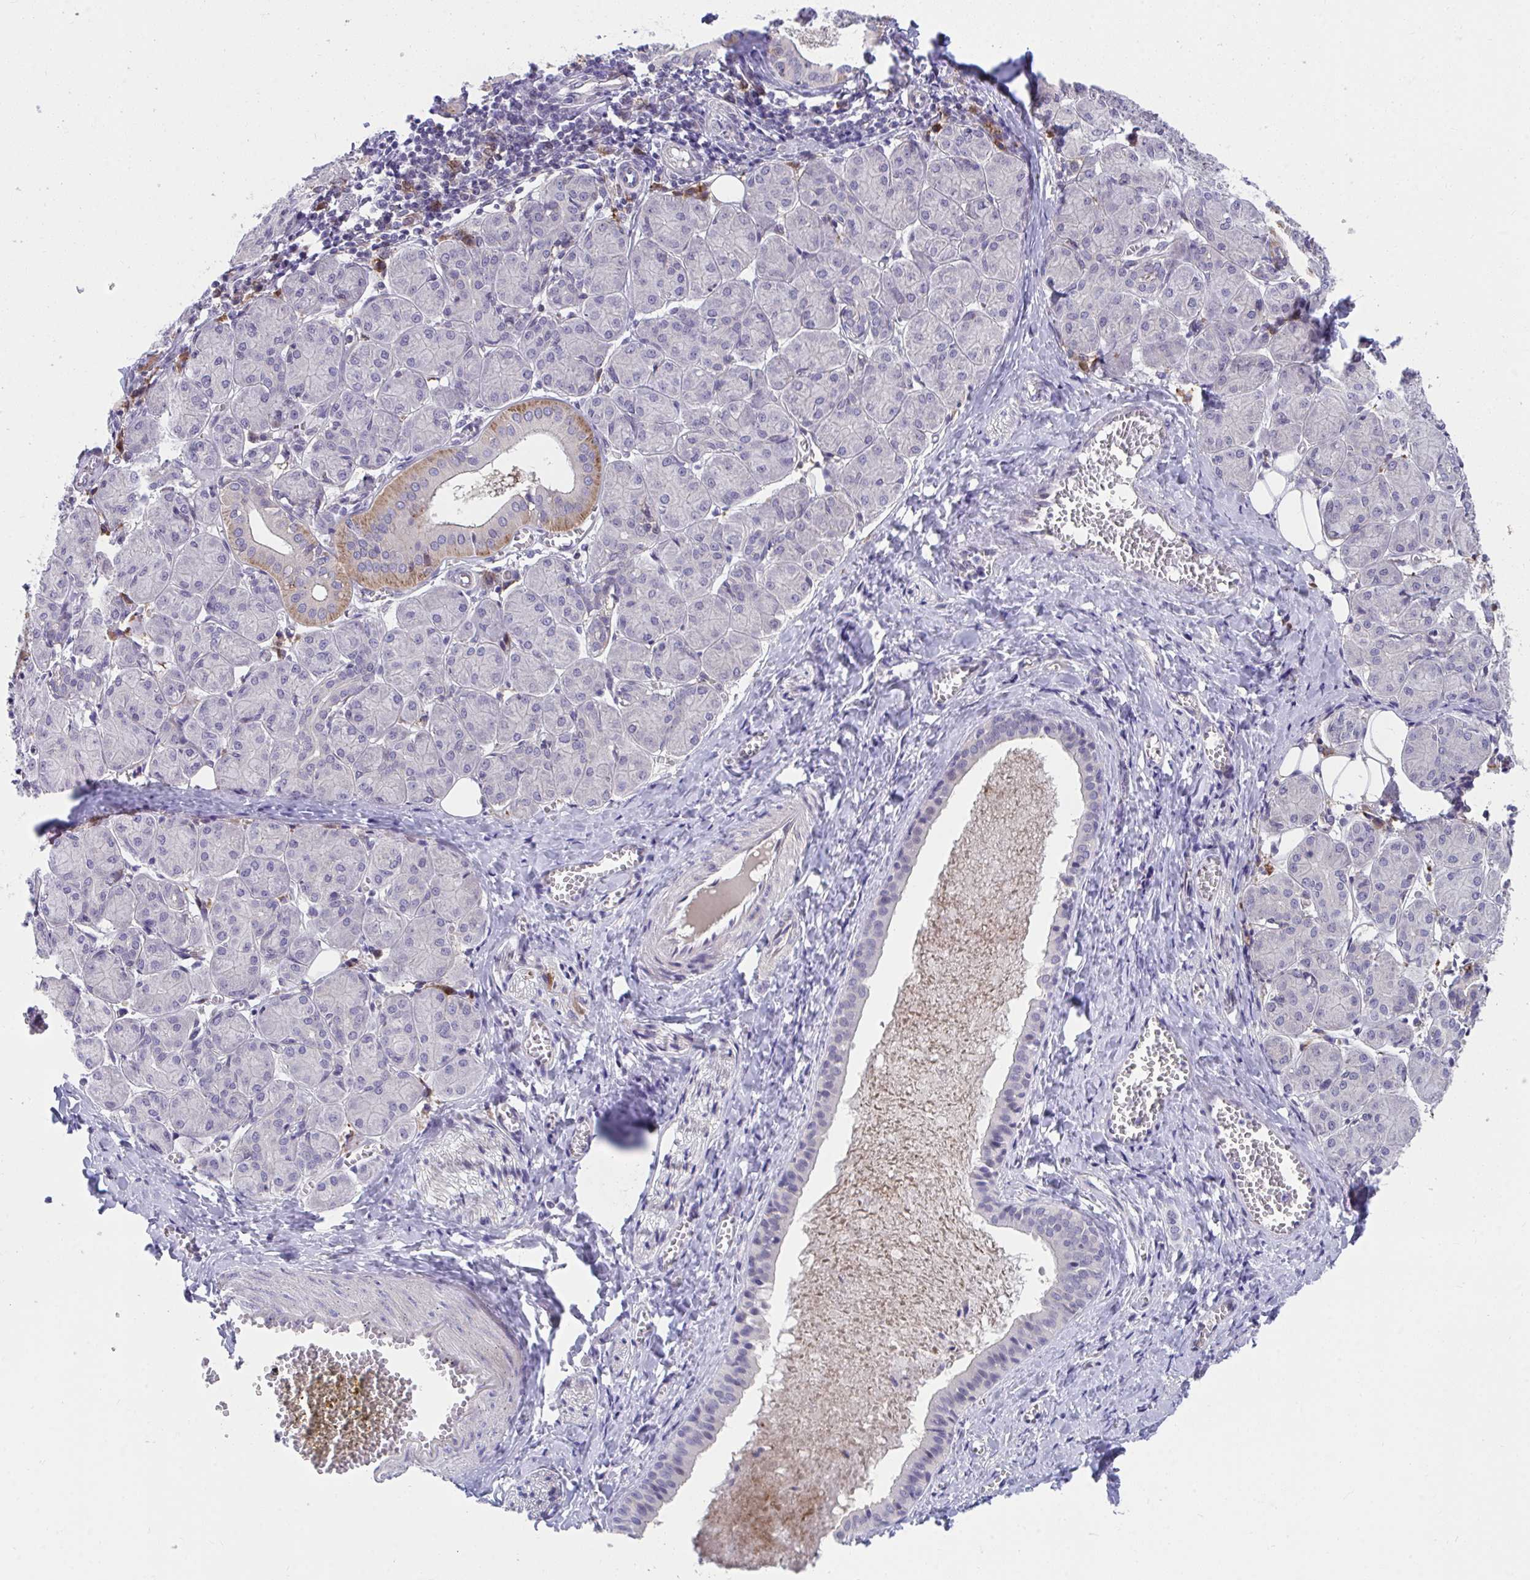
{"staining": {"intensity": "moderate", "quantity": "<25%", "location": "cytoplasmic/membranous"}, "tissue": "salivary gland", "cell_type": "Glandular cells", "image_type": "normal", "snomed": [{"axis": "morphology", "description": "Normal tissue, NOS"}, {"axis": "morphology", "description": "Inflammation, NOS"}, {"axis": "topography", "description": "Lymph node"}, {"axis": "topography", "description": "Salivary gland"}], "caption": "Immunohistochemistry (IHC) photomicrograph of unremarkable salivary gland: human salivary gland stained using immunohistochemistry exhibits low levels of moderate protein expression localized specifically in the cytoplasmic/membranous of glandular cells, appearing as a cytoplasmic/membranous brown color.", "gene": "SLAMF7", "patient": {"sex": "male", "age": 3}}